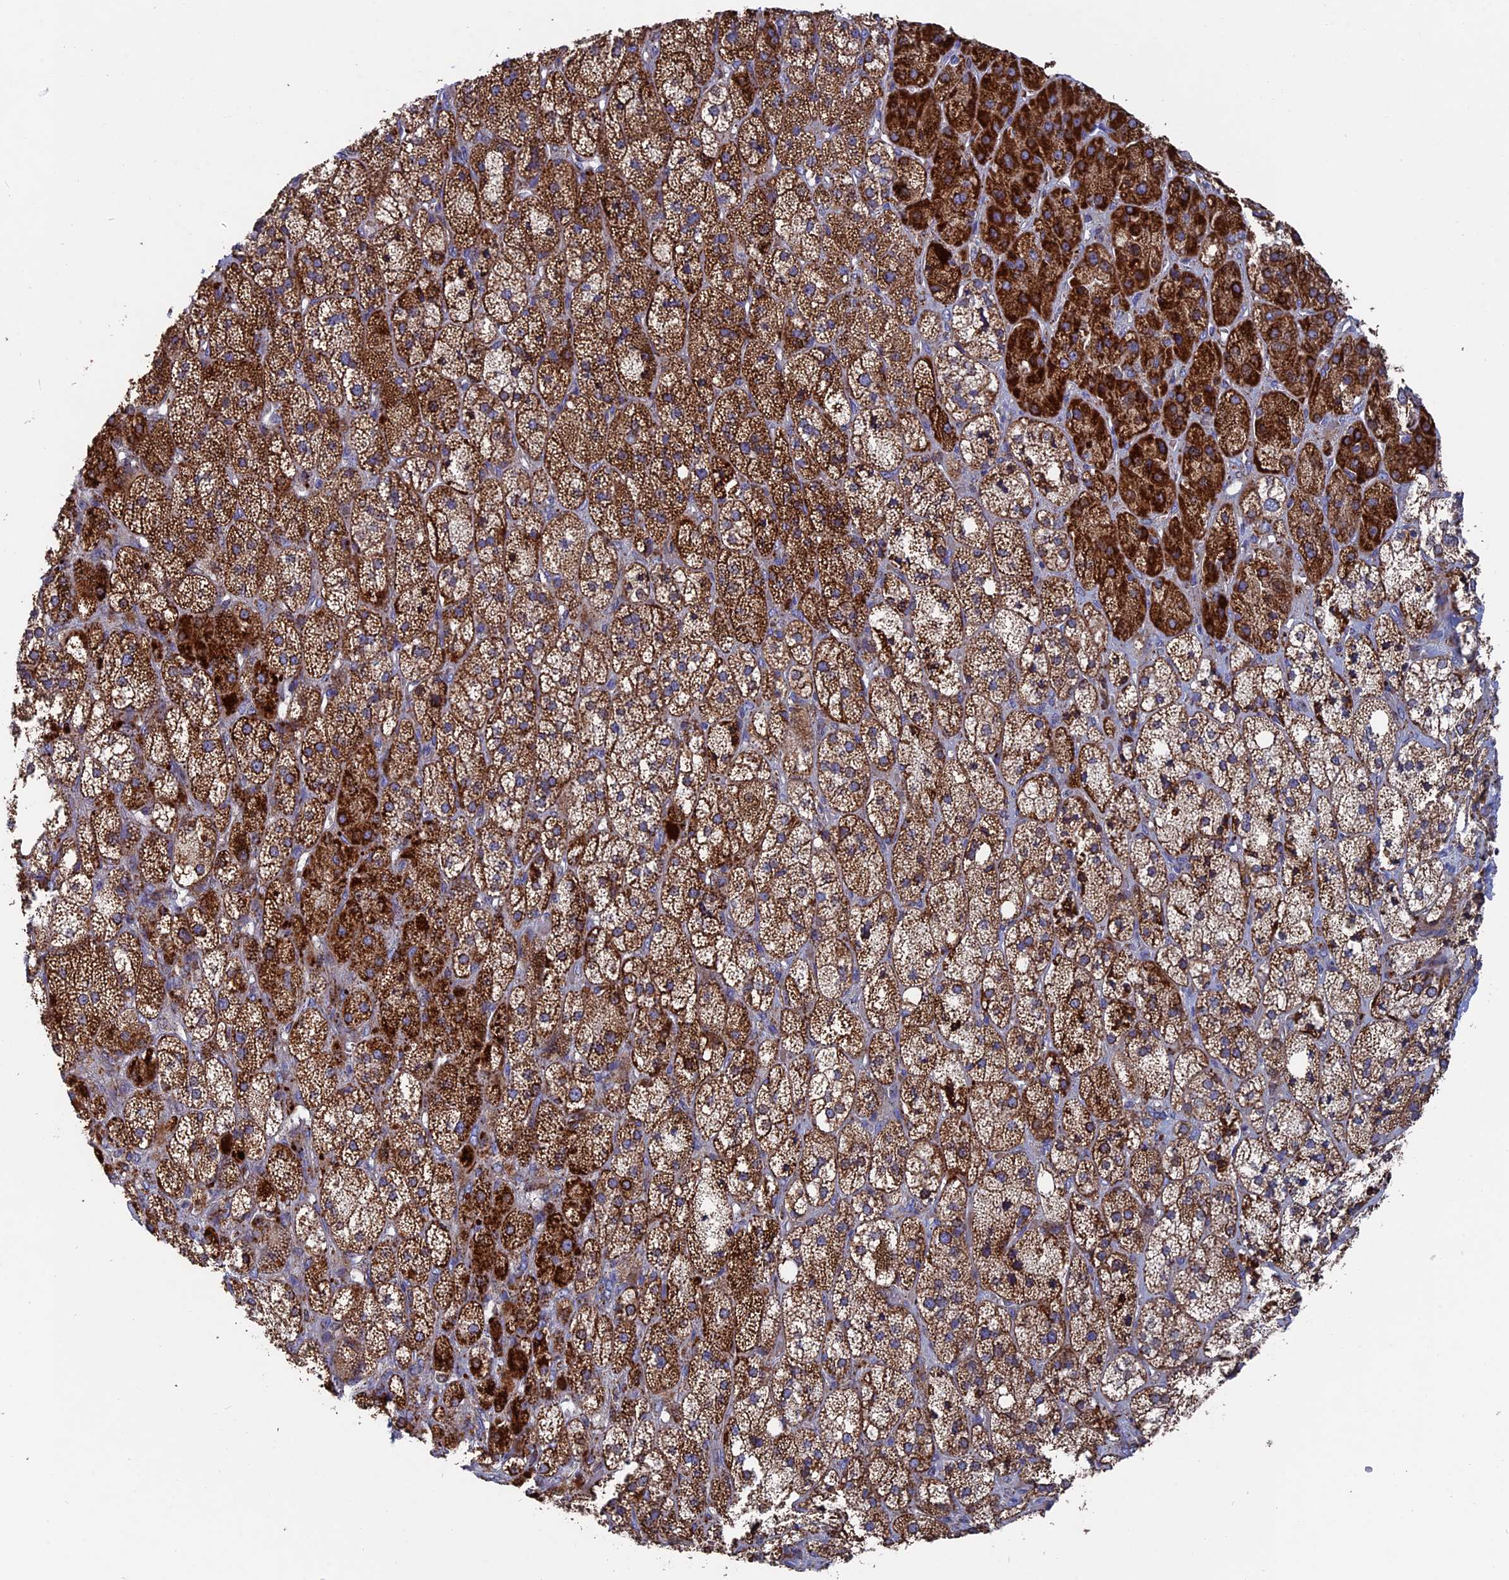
{"staining": {"intensity": "strong", "quantity": ">75%", "location": "cytoplasmic/membranous"}, "tissue": "adrenal gland", "cell_type": "Glandular cells", "image_type": "normal", "snomed": [{"axis": "morphology", "description": "Normal tissue, NOS"}, {"axis": "topography", "description": "Adrenal gland"}], "caption": "The histopathology image demonstrates a brown stain indicating the presence of a protein in the cytoplasmic/membranous of glandular cells in adrenal gland. (DAB (3,3'-diaminobenzidine) IHC, brown staining for protein, blue staining for nuclei).", "gene": "TGFA", "patient": {"sex": "male", "age": 61}}